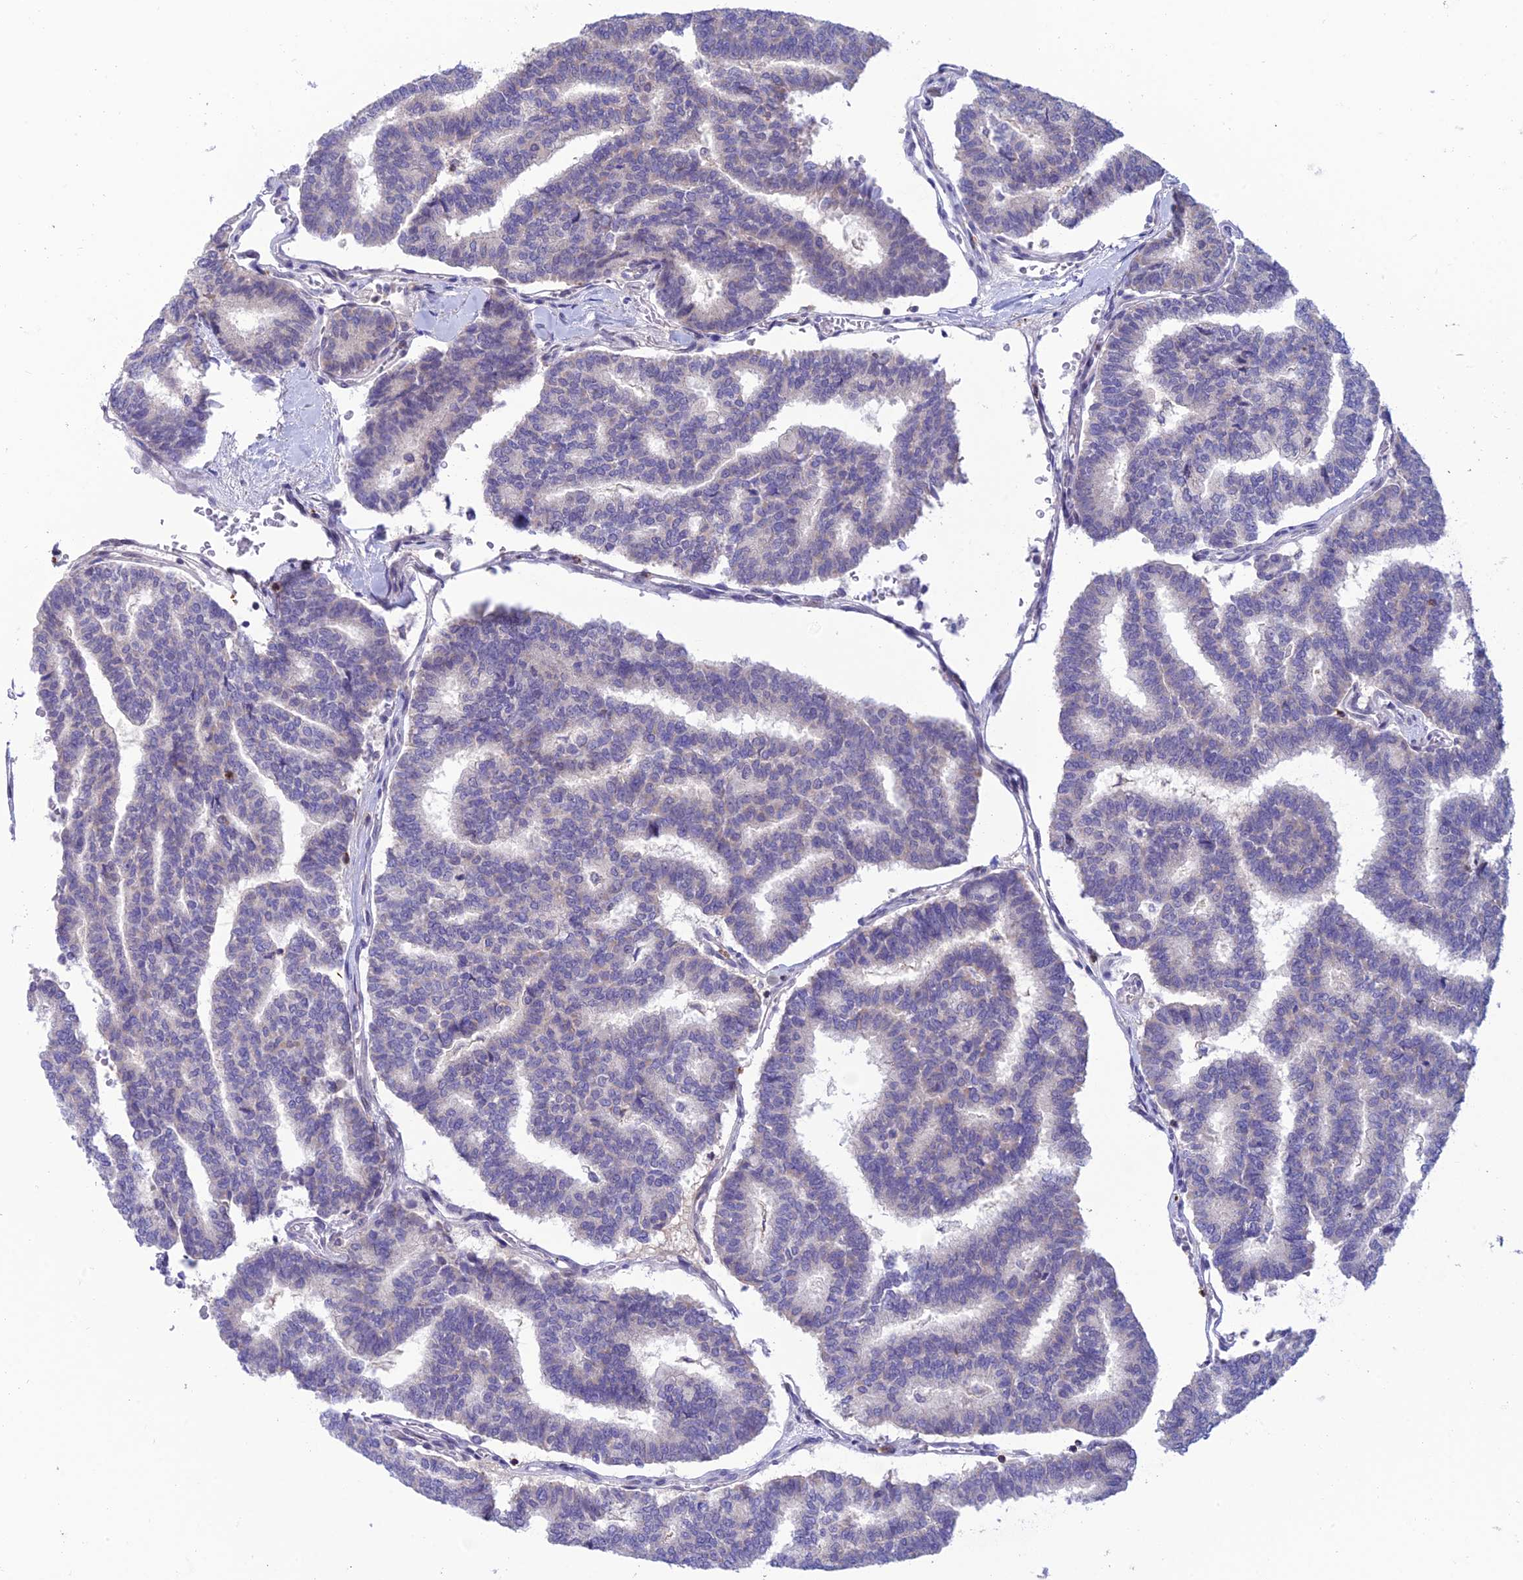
{"staining": {"intensity": "negative", "quantity": "none", "location": "none"}, "tissue": "thyroid cancer", "cell_type": "Tumor cells", "image_type": "cancer", "snomed": [{"axis": "morphology", "description": "Papillary adenocarcinoma, NOS"}, {"axis": "topography", "description": "Thyroid gland"}], "caption": "The micrograph demonstrates no staining of tumor cells in thyroid papillary adenocarcinoma.", "gene": "FAM76A", "patient": {"sex": "female", "age": 35}}